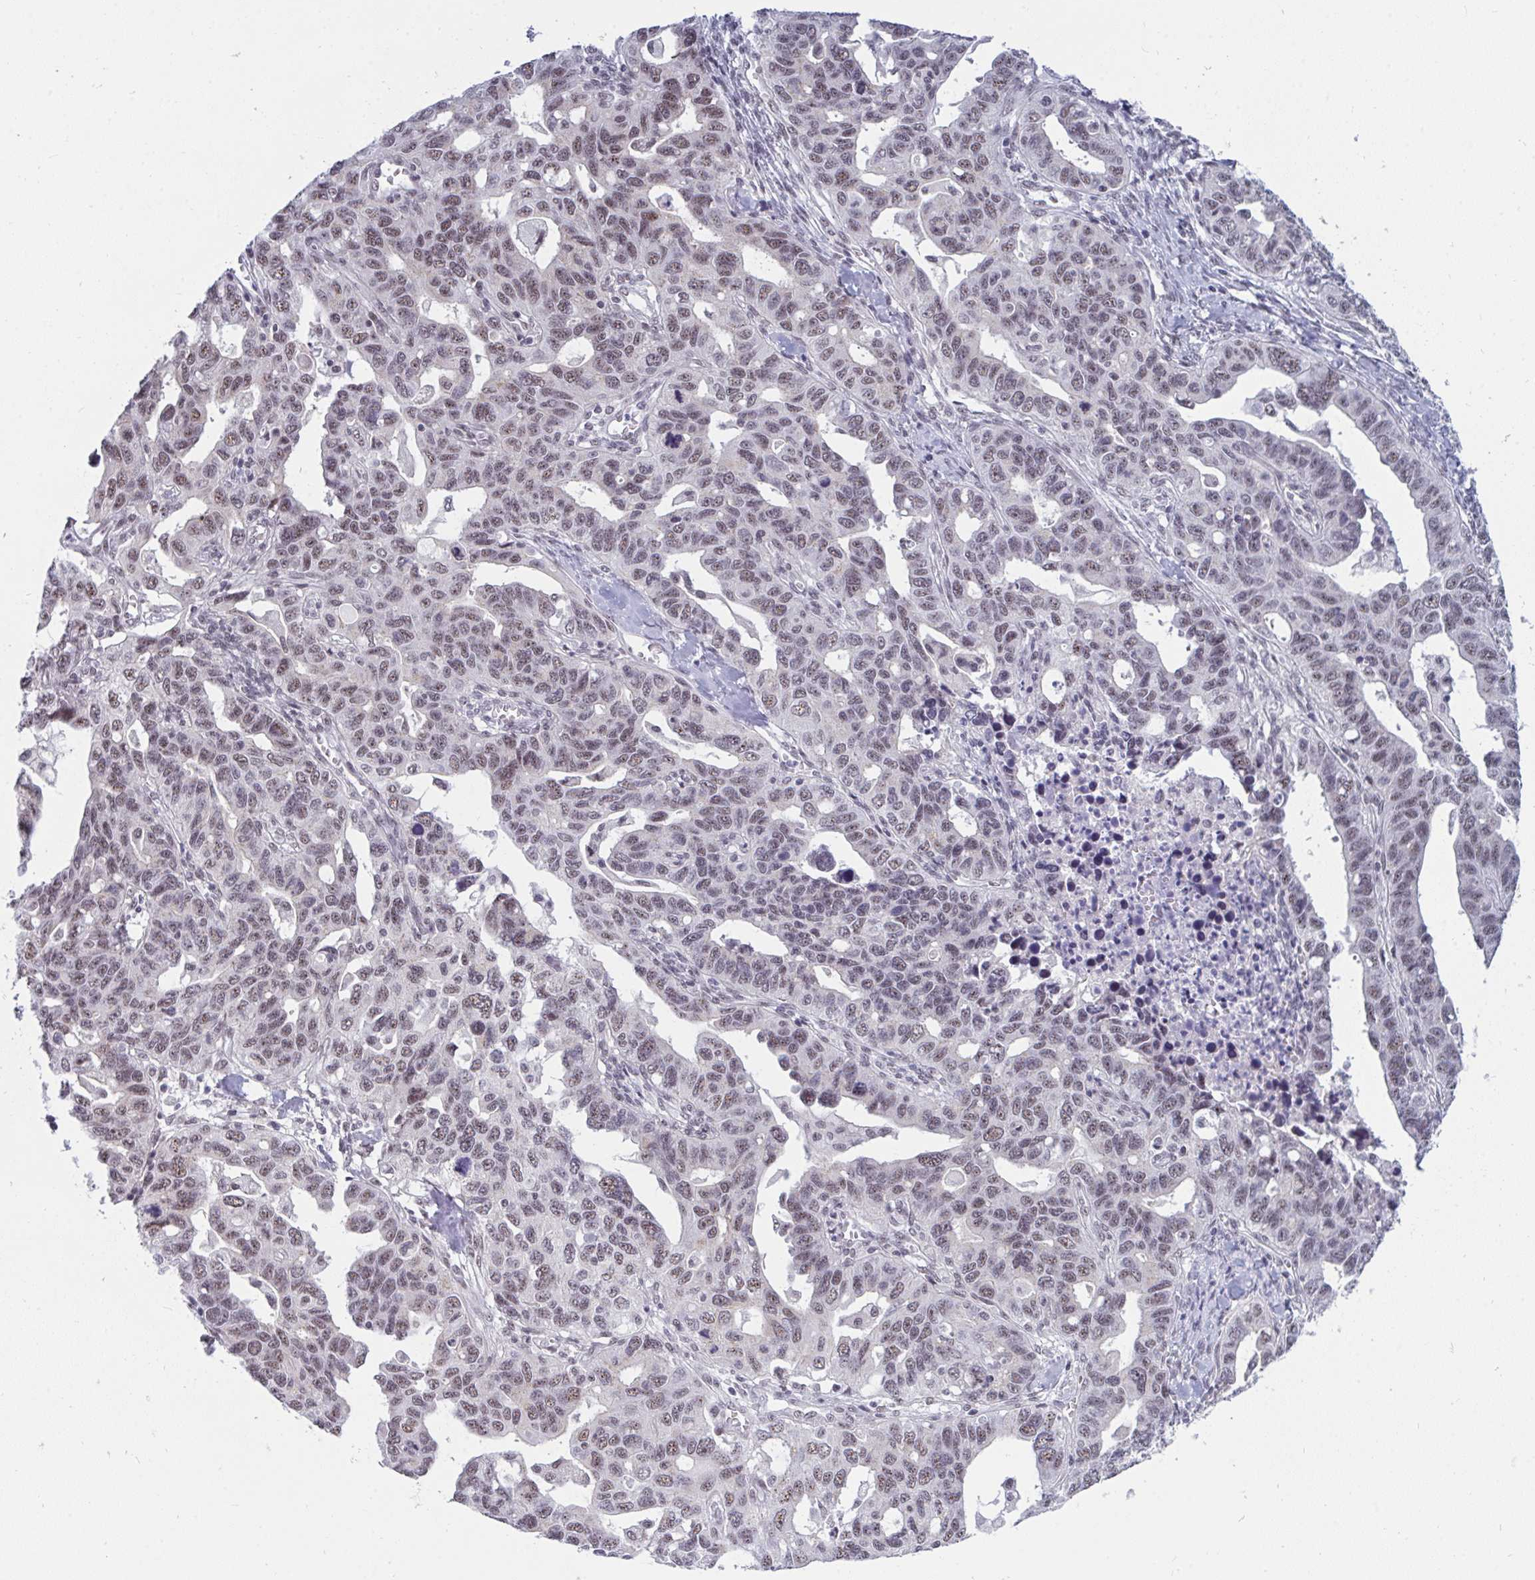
{"staining": {"intensity": "weak", "quantity": "25%-75%", "location": "nuclear"}, "tissue": "ovarian cancer", "cell_type": "Tumor cells", "image_type": "cancer", "snomed": [{"axis": "morphology", "description": "Cystadenocarcinoma, serous, NOS"}, {"axis": "topography", "description": "Ovary"}], "caption": "This is an image of IHC staining of ovarian cancer, which shows weak staining in the nuclear of tumor cells.", "gene": "PRR14", "patient": {"sex": "female", "age": 69}}